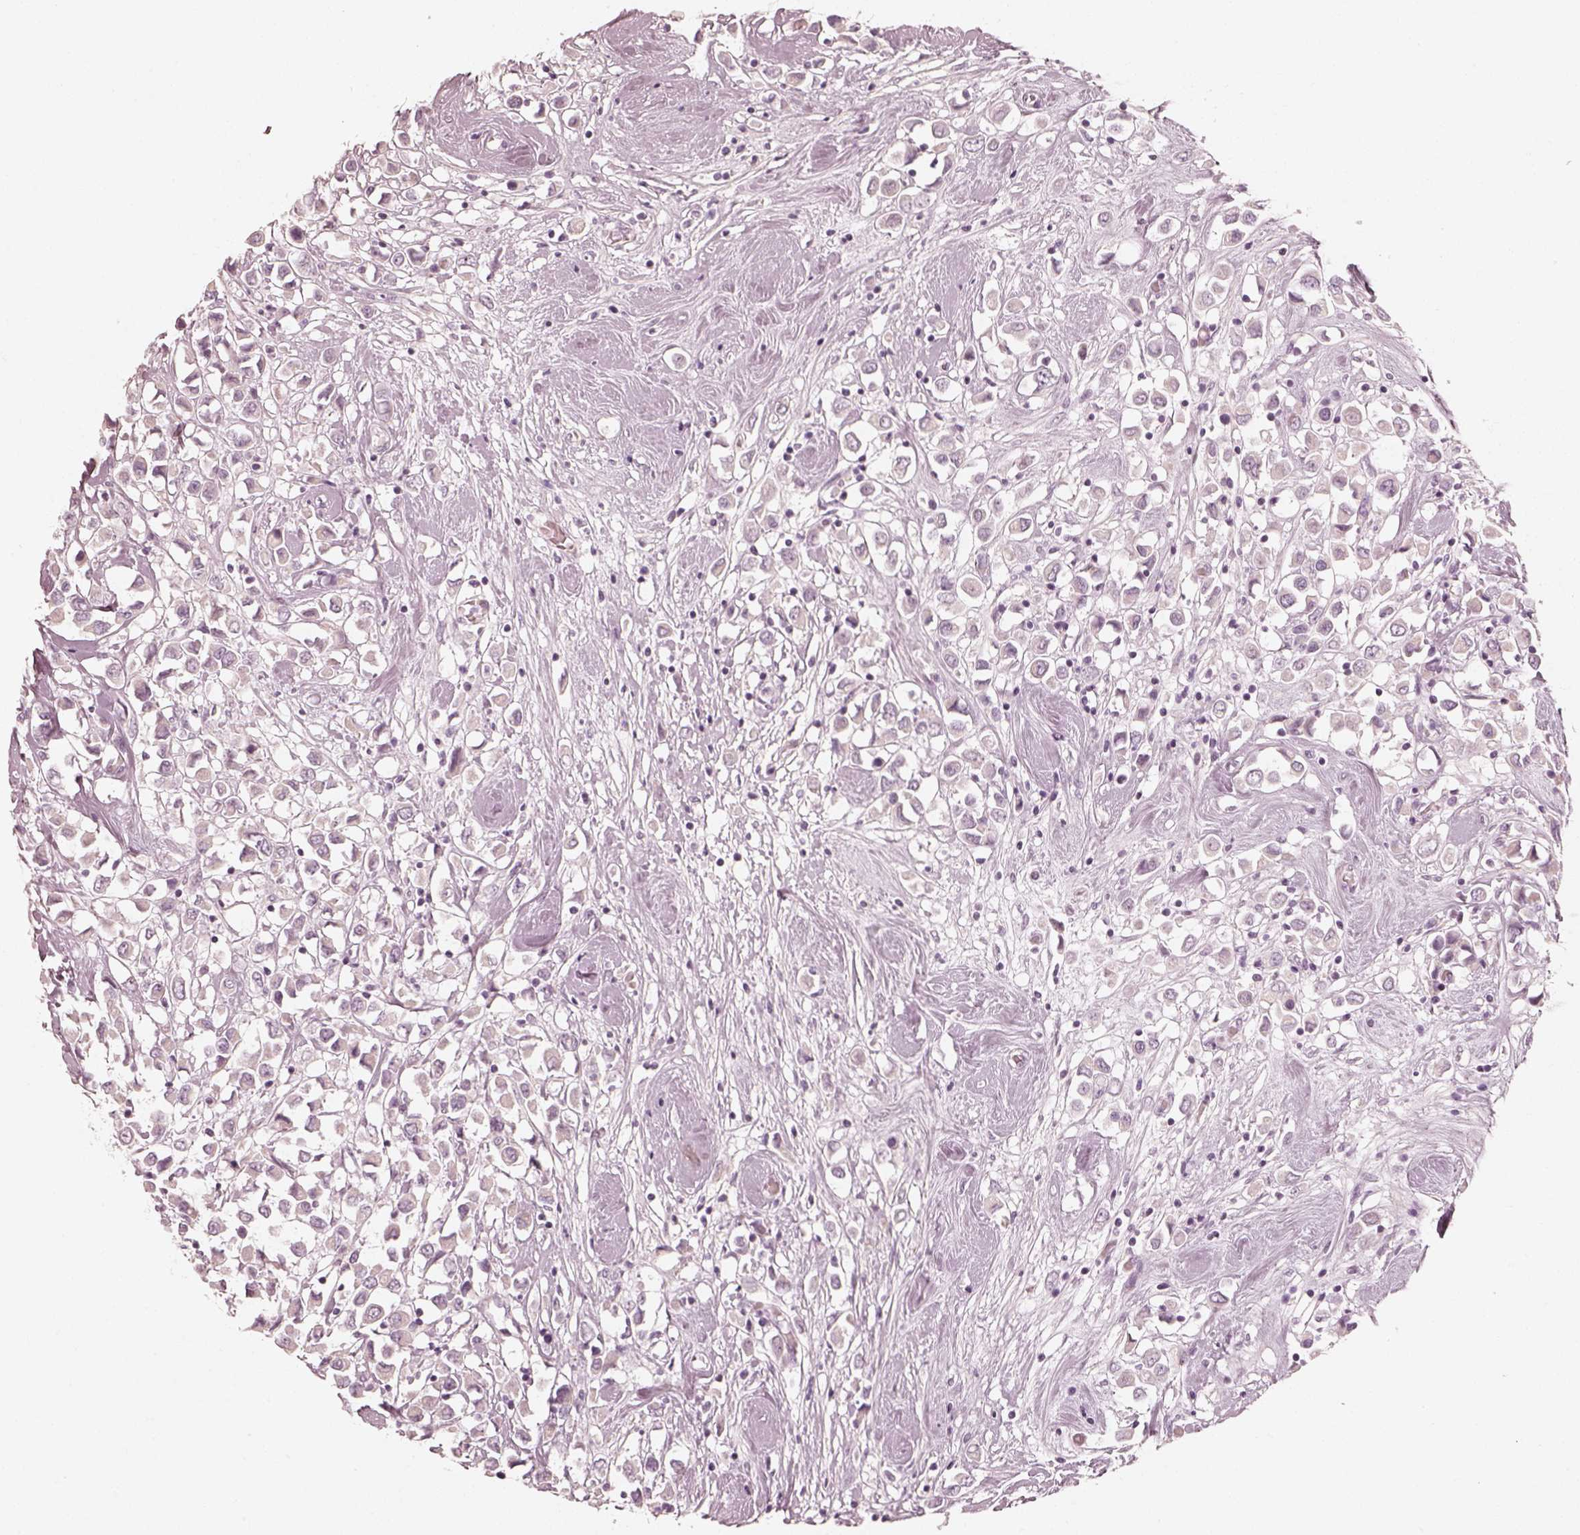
{"staining": {"intensity": "negative", "quantity": "none", "location": "none"}, "tissue": "breast cancer", "cell_type": "Tumor cells", "image_type": "cancer", "snomed": [{"axis": "morphology", "description": "Duct carcinoma"}, {"axis": "topography", "description": "Breast"}], "caption": "Histopathology image shows no protein staining in tumor cells of breast cancer (invasive ductal carcinoma) tissue.", "gene": "SPATA24", "patient": {"sex": "female", "age": 61}}